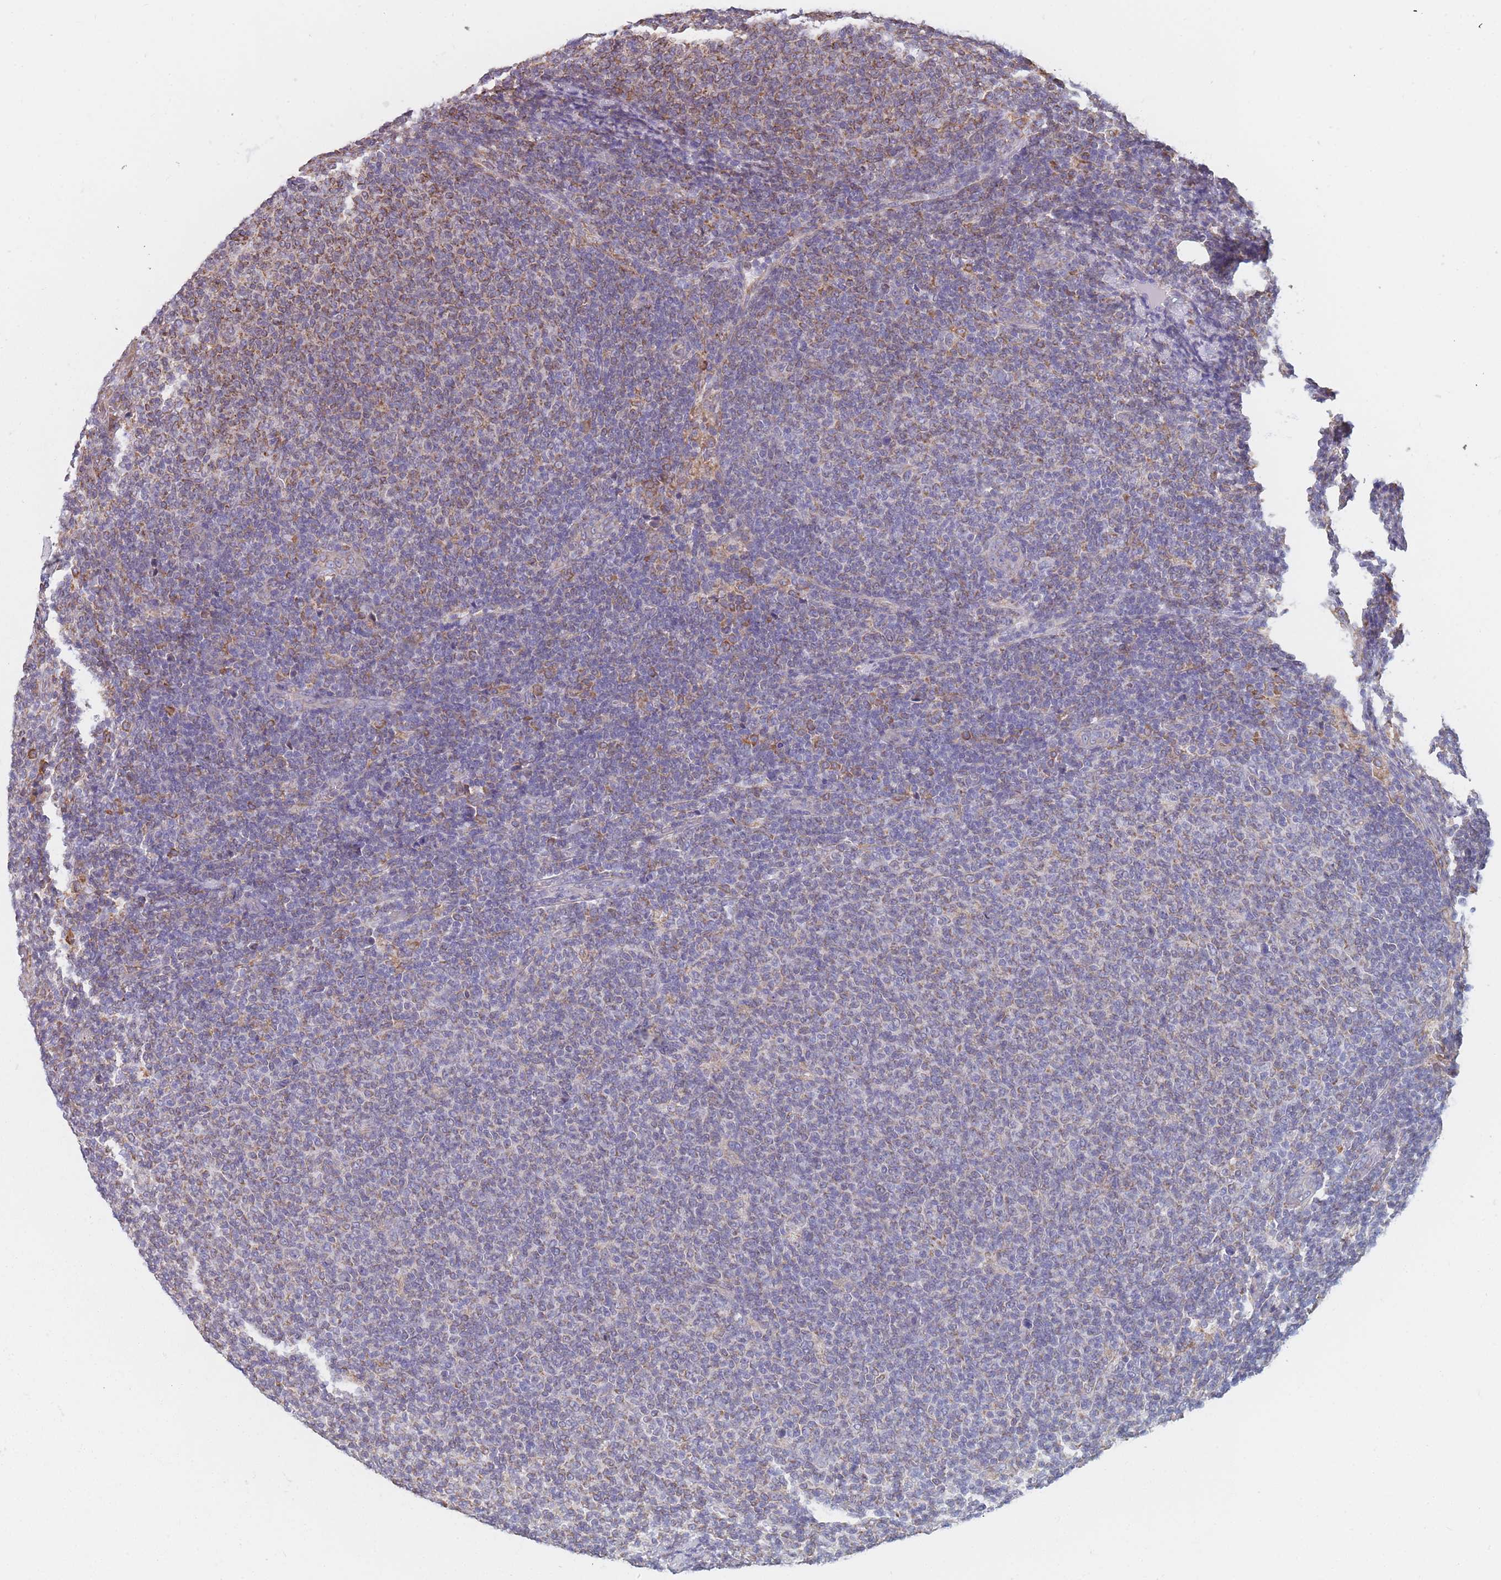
{"staining": {"intensity": "weak", "quantity": "25%-75%", "location": "cytoplasmic/membranous"}, "tissue": "lymphoma", "cell_type": "Tumor cells", "image_type": "cancer", "snomed": [{"axis": "morphology", "description": "Malignant lymphoma, non-Hodgkin's type, Low grade"}, {"axis": "topography", "description": "Lymph node"}], "caption": "Lymphoma stained with a protein marker demonstrates weak staining in tumor cells.", "gene": "OR7C2", "patient": {"sex": "male", "age": 66}}